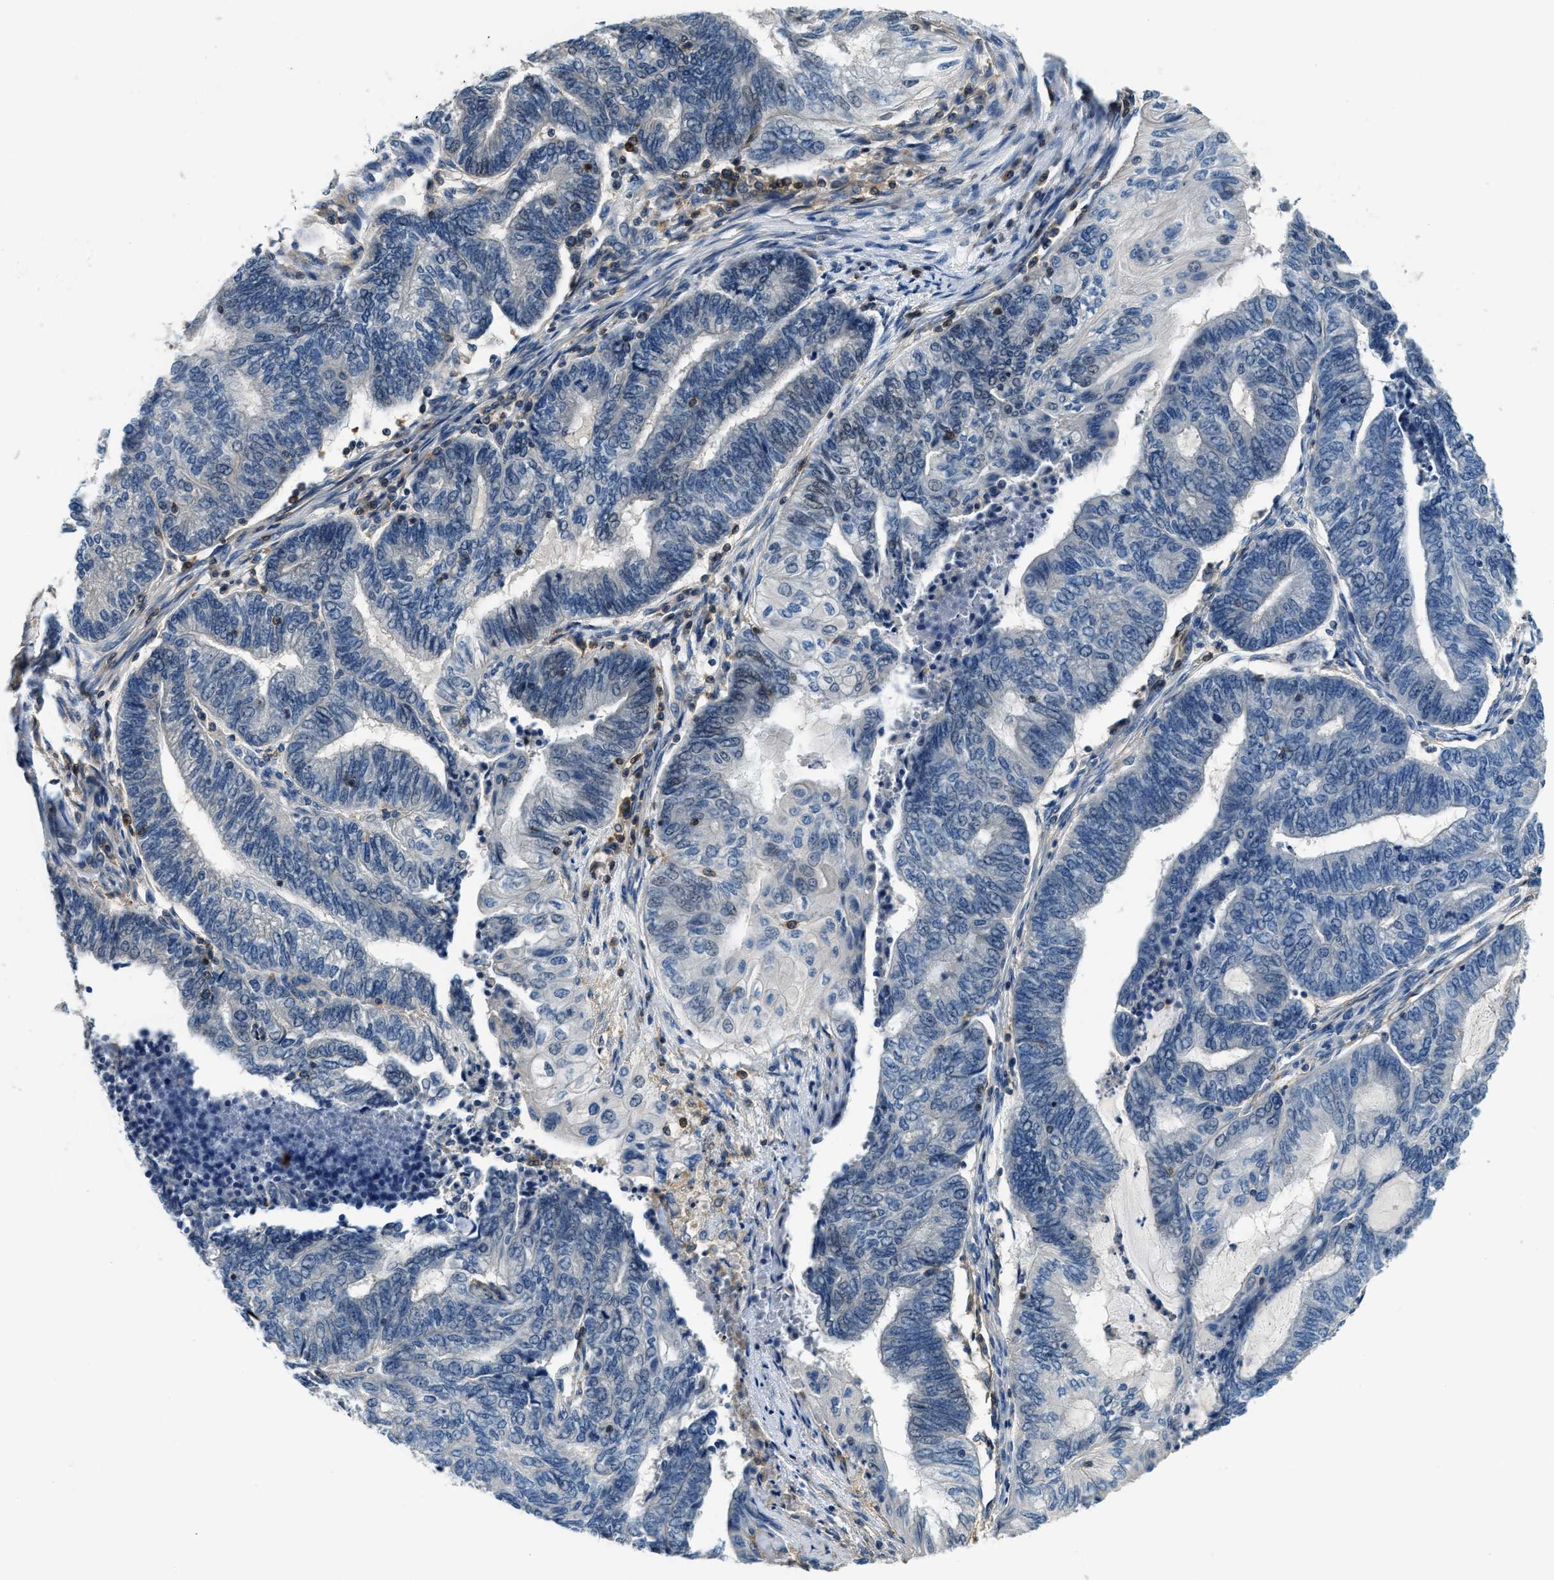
{"staining": {"intensity": "negative", "quantity": "none", "location": "none"}, "tissue": "endometrial cancer", "cell_type": "Tumor cells", "image_type": "cancer", "snomed": [{"axis": "morphology", "description": "Adenocarcinoma, NOS"}, {"axis": "topography", "description": "Uterus"}, {"axis": "topography", "description": "Endometrium"}], "caption": "Adenocarcinoma (endometrial) was stained to show a protein in brown. There is no significant expression in tumor cells.", "gene": "MYO1G", "patient": {"sex": "female", "age": 70}}